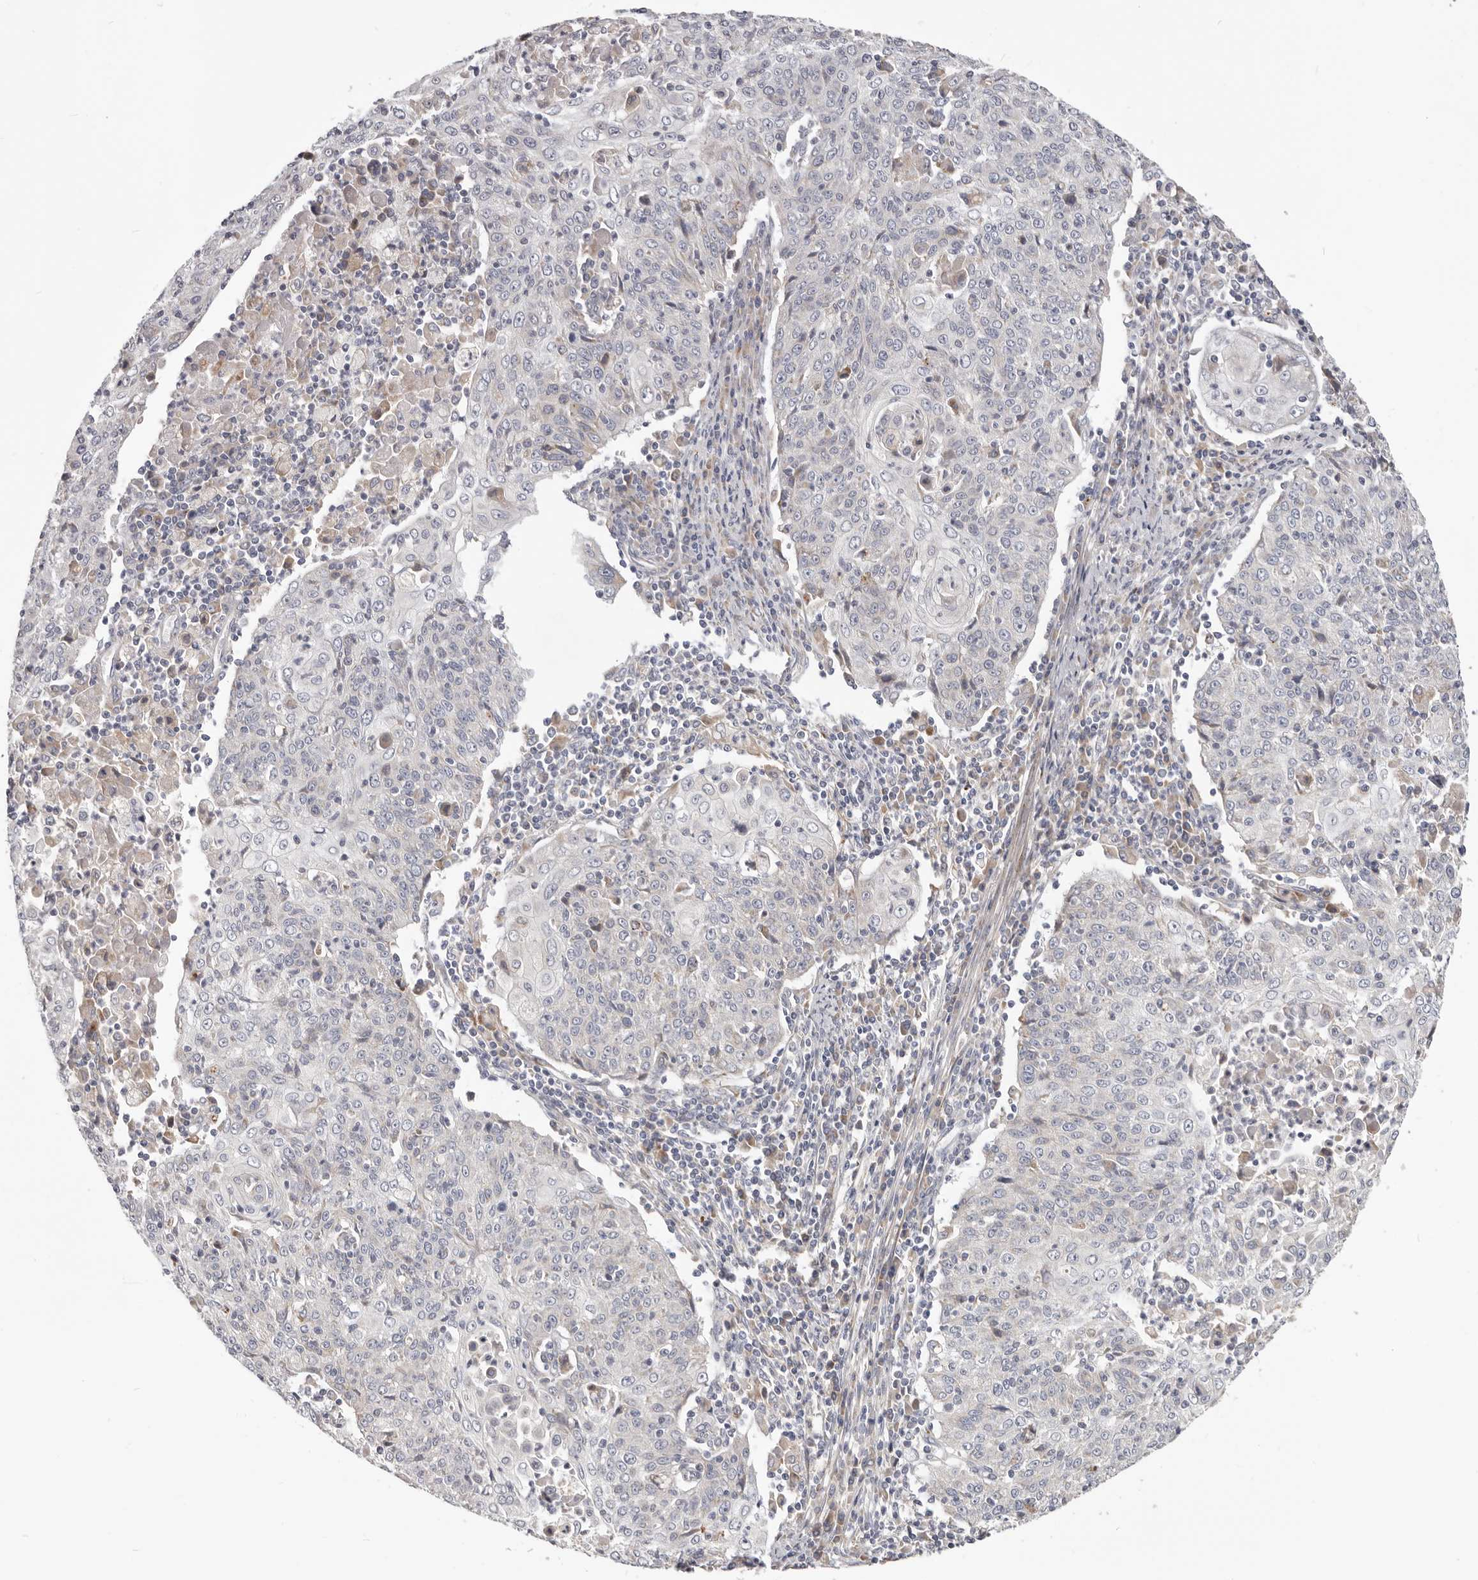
{"staining": {"intensity": "negative", "quantity": "none", "location": "none"}, "tissue": "cervical cancer", "cell_type": "Tumor cells", "image_type": "cancer", "snomed": [{"axis": "morphology", "description": "Squamous cell carcinoma, NOS"}, {"axis": "topography", "description": "Cervix"}], "caption": "High magnification brightfield microscopy of squamous cell carcinoma (cervical) stained with DAB (brown) and counterstained with hematoxylin (blue): tumor cells show no significant expression. (Immunohistochemistry (ihc), brightfield microscopy, high magnification).", "gene": "MRPS10", "patient": {"sex": "female", "age": 48}}